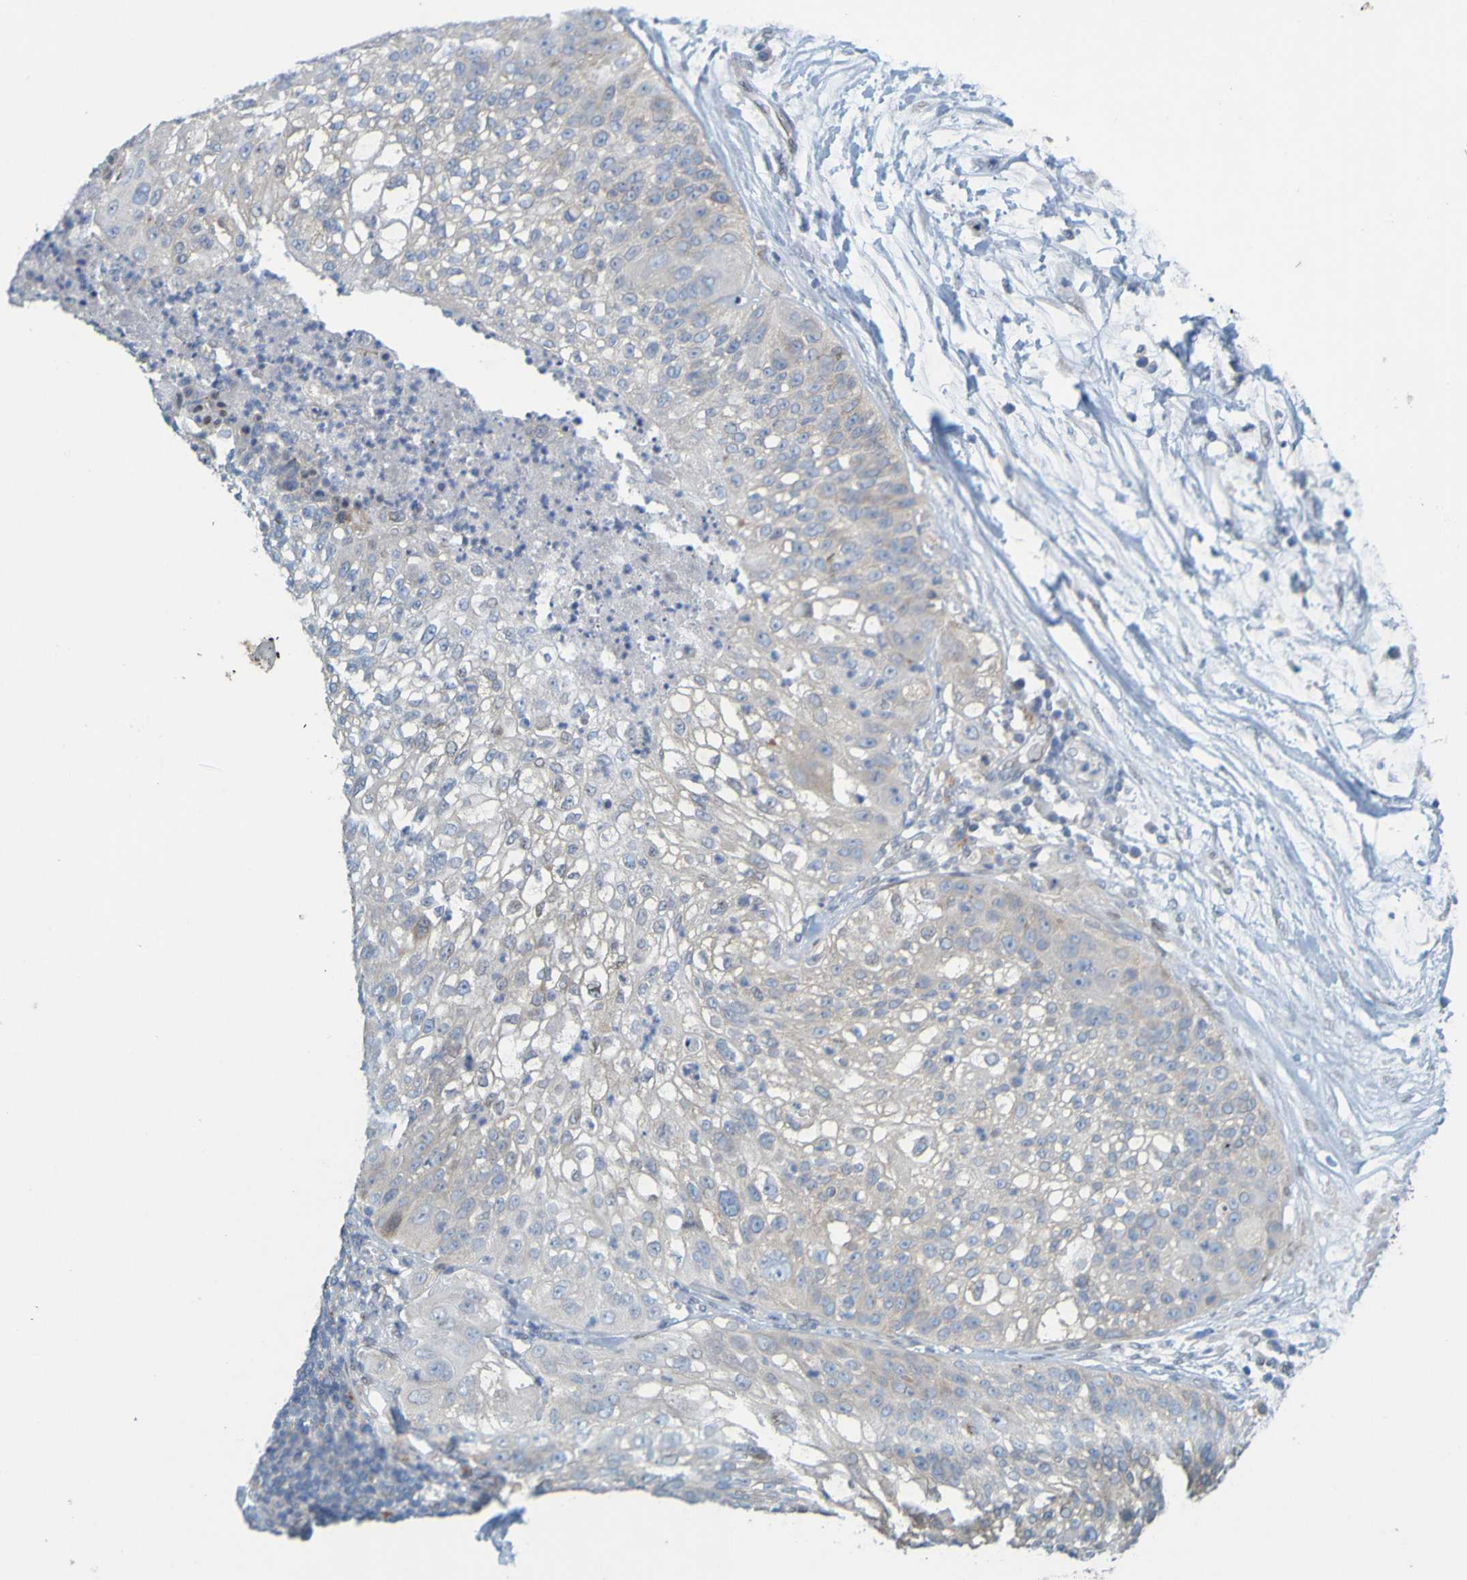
{"staining": {"intensity": "weak", "quantity": "<25%", "location": "cytoplasmic/membranous"}, "tissue": "lung cancer", "cell_type": "Tumor cells", "image_type": "cancer", "snomed": [{"axis": "morphology", "description": "Inflammation, NOS"}, {"axis": "morphology", "description": "Squamous cell carcinoma, NOS"}, {"axis": "topography", "description": "Lymph node"}, {"axis": "topography", "description": "Soft tissue"}, {"axis": "topography", "description": "Lung"}], "caption": "This is an immunohistochemistry (IHC) micrograph of lung squamous cell carcinoma. There is no positivity in tumor cells.", "gene": "MAG", "patient": {"sex": "male", "age": 66}}